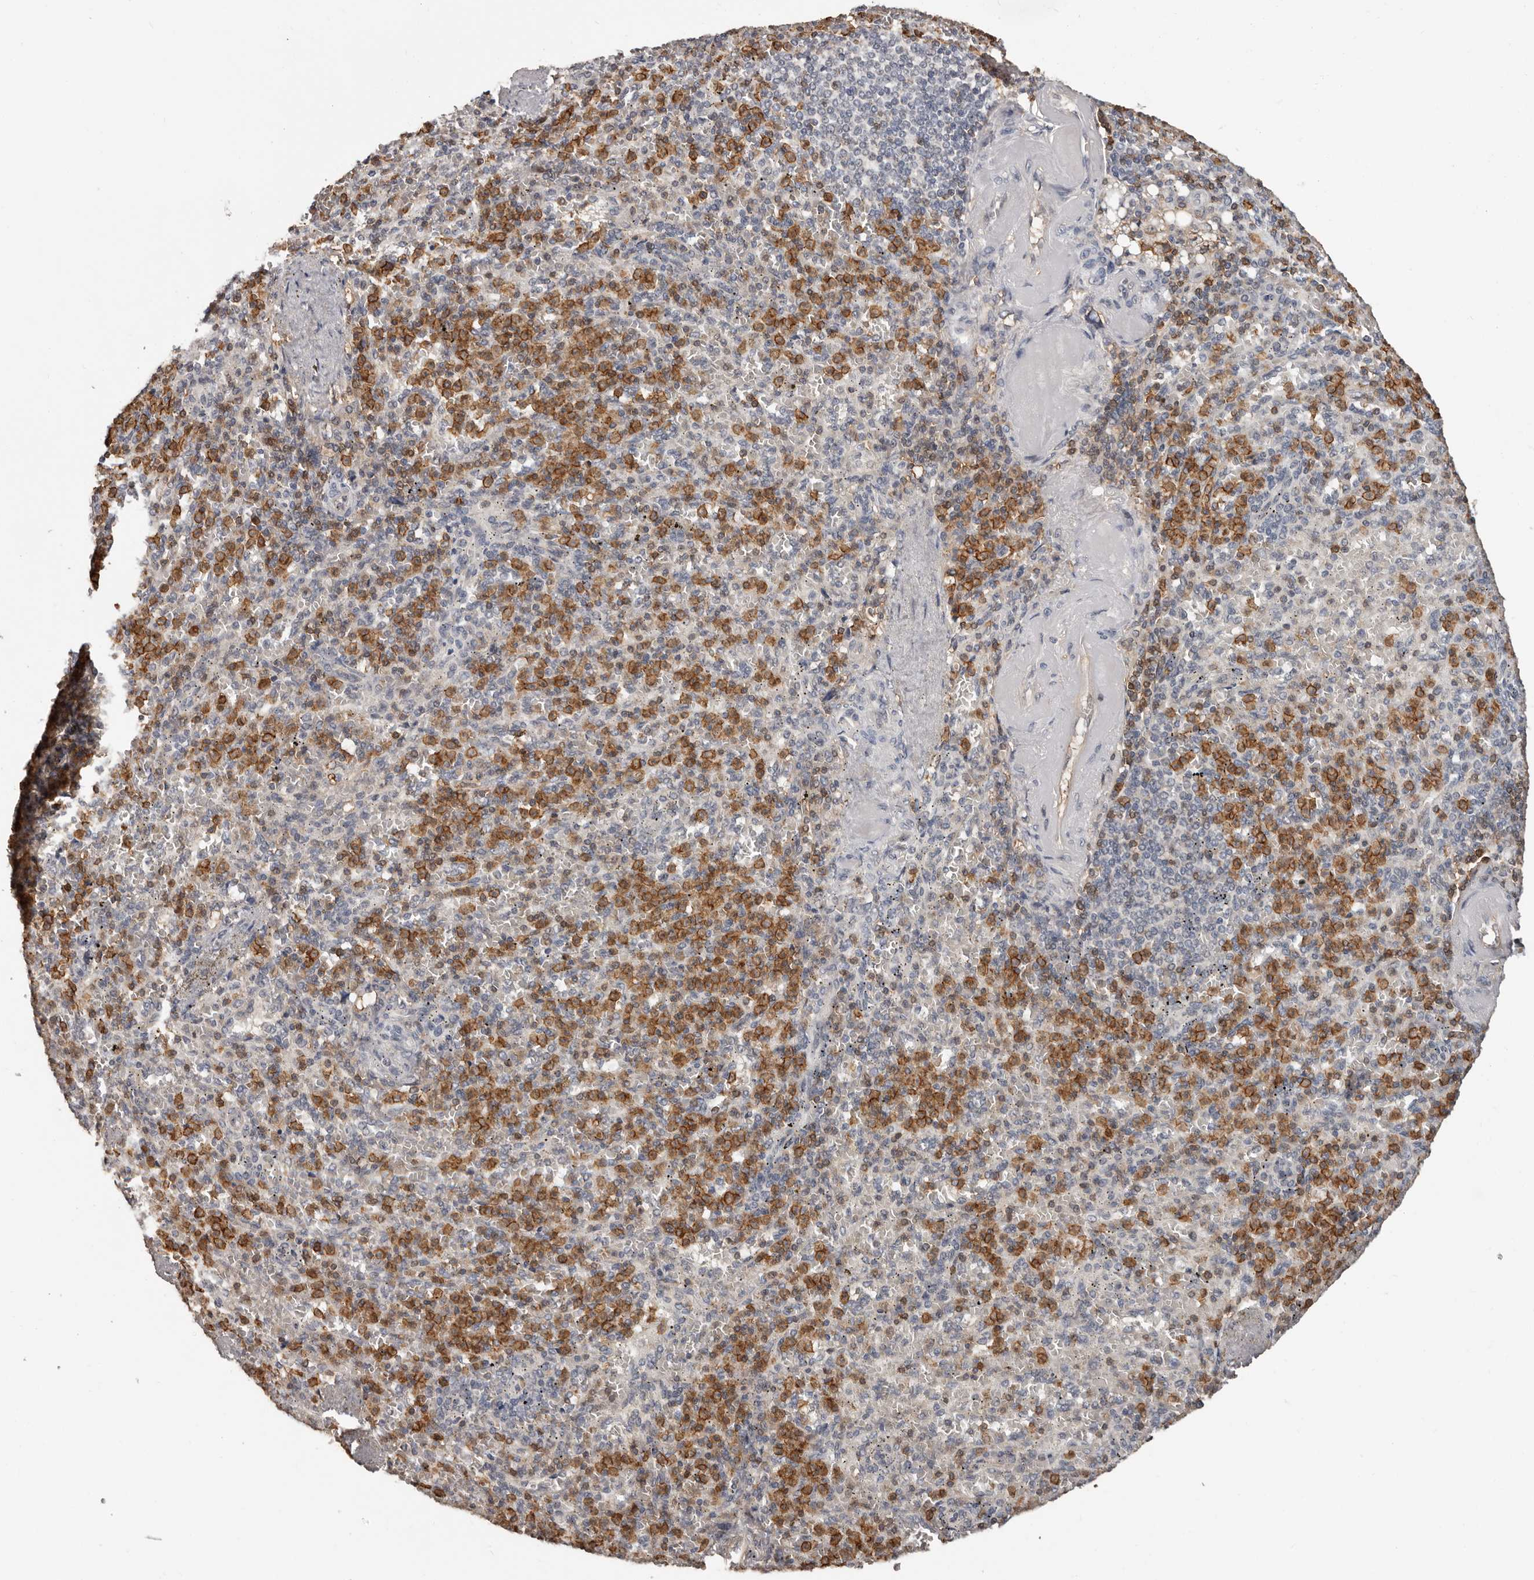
{"staining": {"intensity": "moderate", "quantity": "25%-75%", "location": "cytoplasmic/membranous,nuclear"}, "tissue": "spleen", "cell_type": "Cells in red pulp", "image_type": "normal", "snomed": [{"axis": "morphology", "description": "Normal tissue, NOS"}, {"axis": "topography", "description": "Spleen"}], "caption": "This image displays immunohistochemistry staining of benign human spleen, with medium moderate cytoplasmic/membranous,nuclear positivity in about 25%-75% of cells in red pulp.", "gene": "PRR12", "patient": {"sex": "female", "age": 74}}